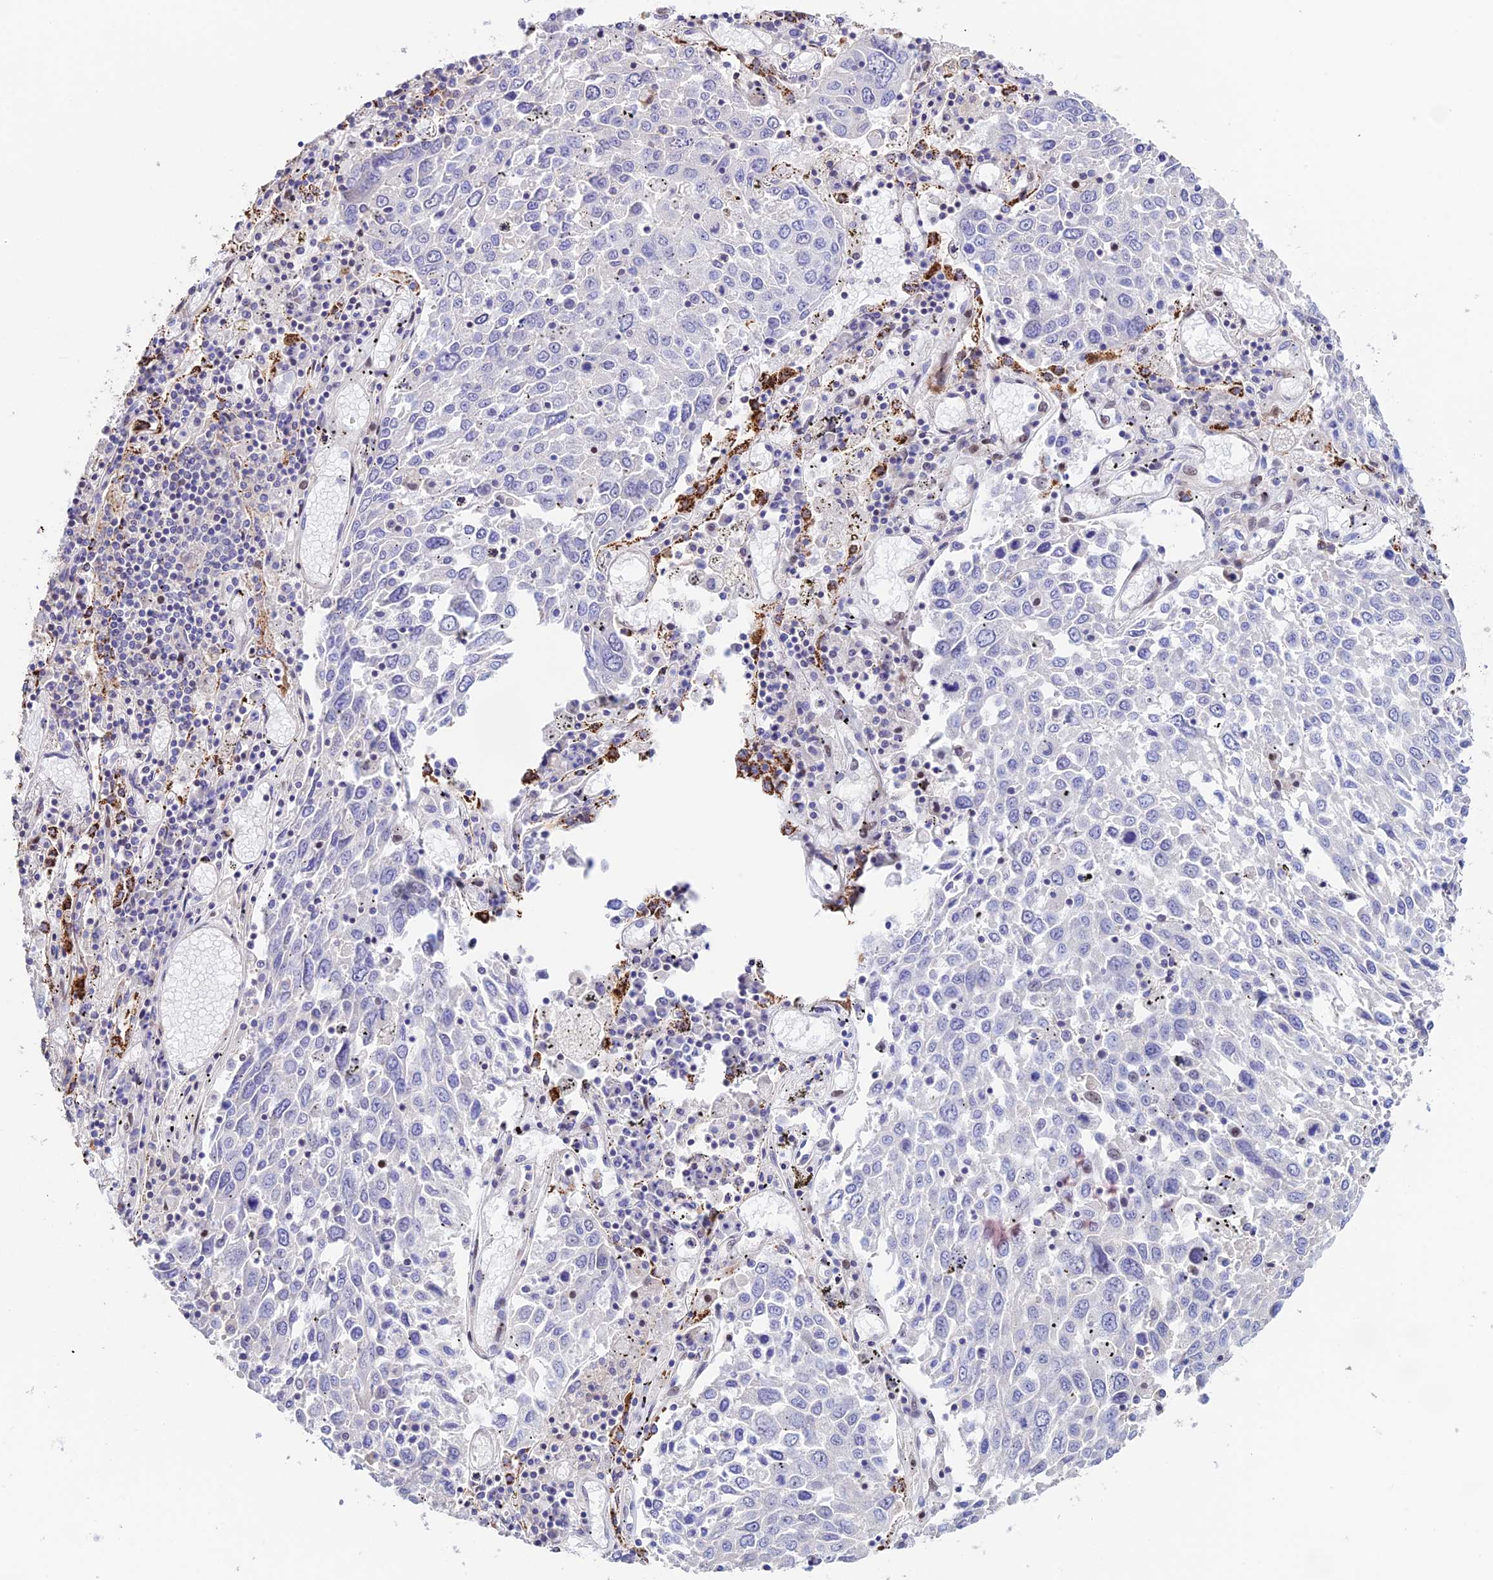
{"staining": {"intensity": "negative", "quantity": "none", "location": "none"}, "tissue": "lung cancer", "cell_type": "Tumor cells", "image_type": "cancer", "snomed": [{"axis": "morphology", "description": "Squamous cell carcinoma, NOS"}, {"axis": "topography", "description": "Lung"}], "caption": "An image of human squamous cell carcinoma (lung) is negative for staining in tumor cells. (Stains: DAB immunohistochemistry (IHC) with hematoxylin counter stain, Microscopy: brightfield microscopy at high magnification).", "gene": "PRIM1", "patient": {"sex": "male", "age": 65}}